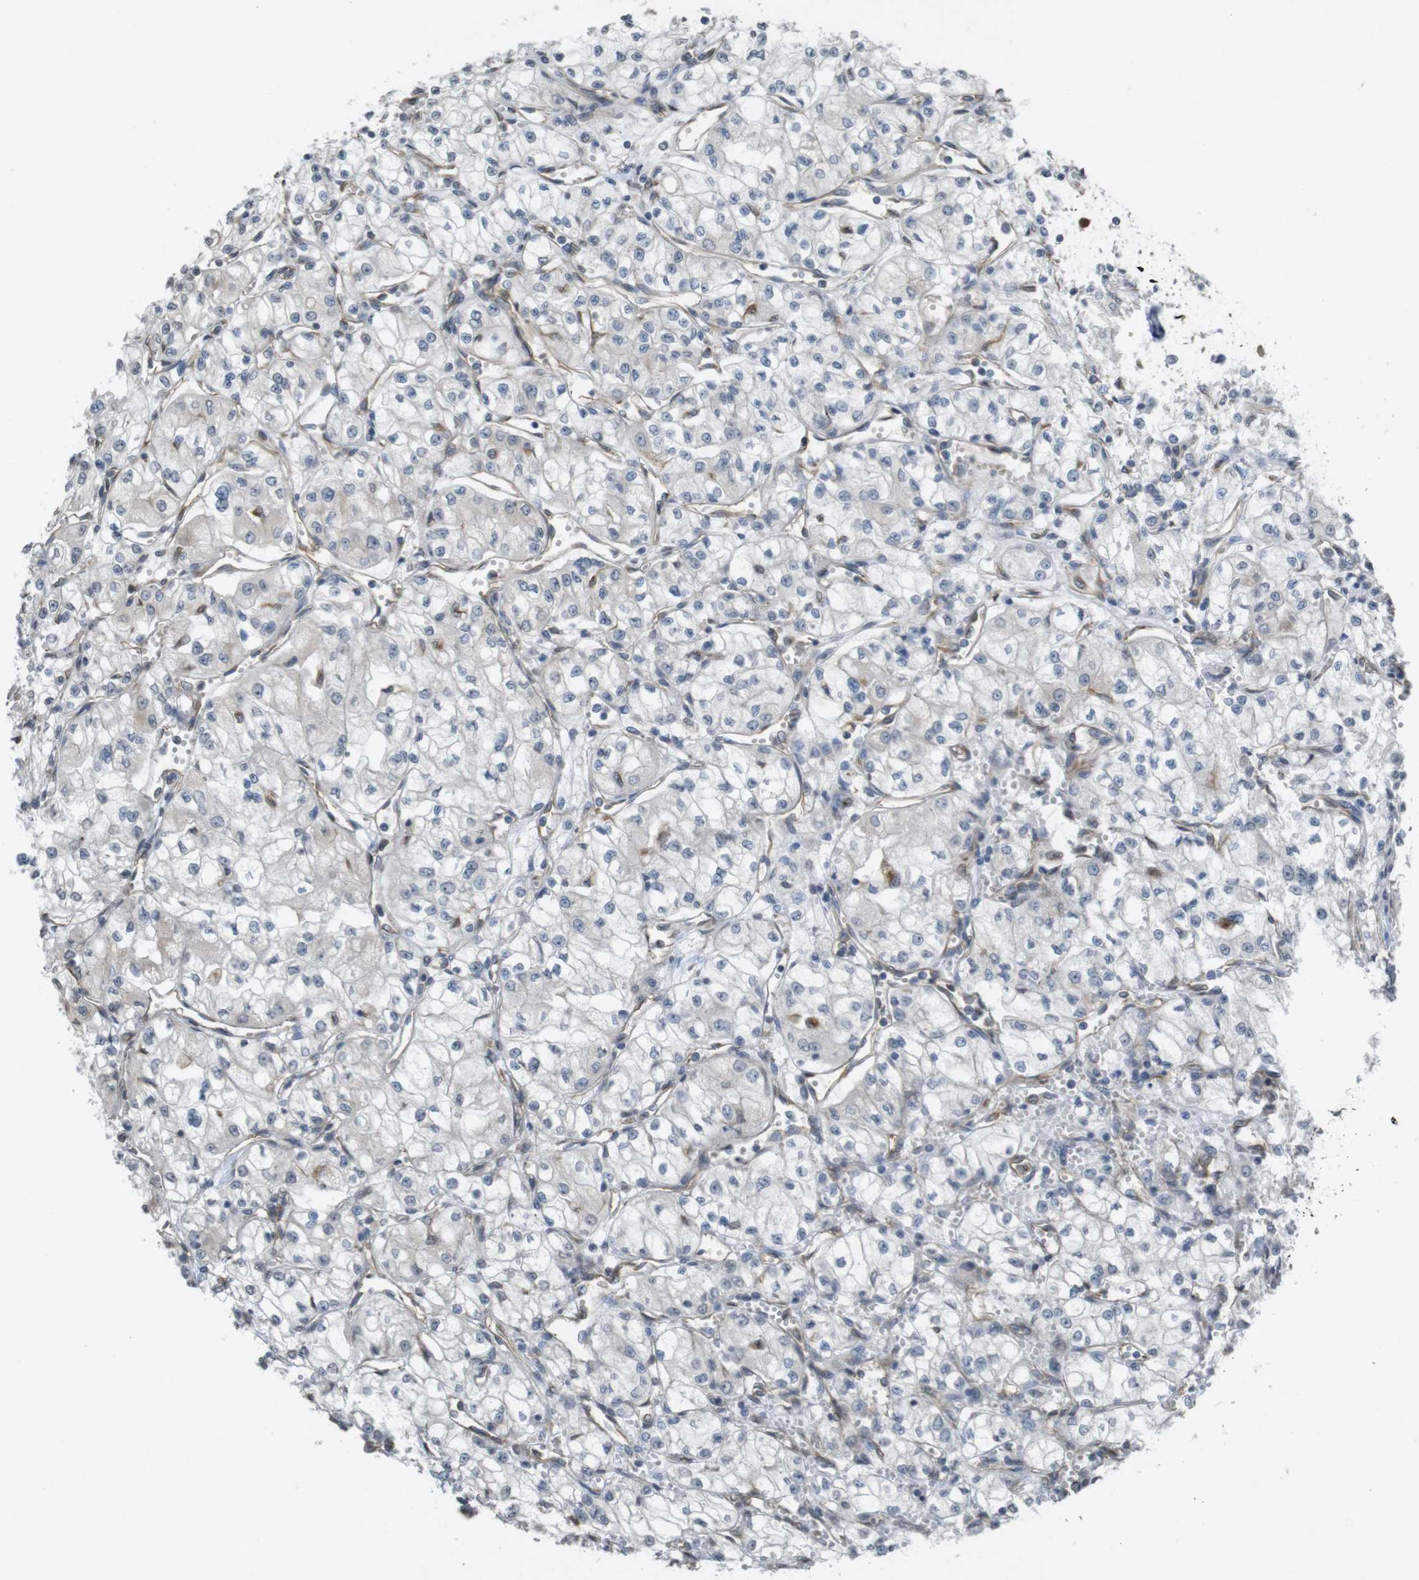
{"staining": {"intensity": "negative", "quantity": "none", "location": "none"}, "tissue": "renal cancer", "cell_type": "Tumor cells", "image_type": "cancer", "snomed": [{"axis": "morphology", "description": "Normal tissue, NOS"}, {"axis": "morphology", "description": "Adenocarcinoma, NOS"}, {"axis": "topography", "description": "Kidney"}], "caption": "An immunohistochemistry micrograph of adenocarcinoma (renal) is shown. There is no staining in tumor cells of adenocarcinoma (renal).", "gene": "KIF5B", "patient": {"sex": "male", "age": 59}}